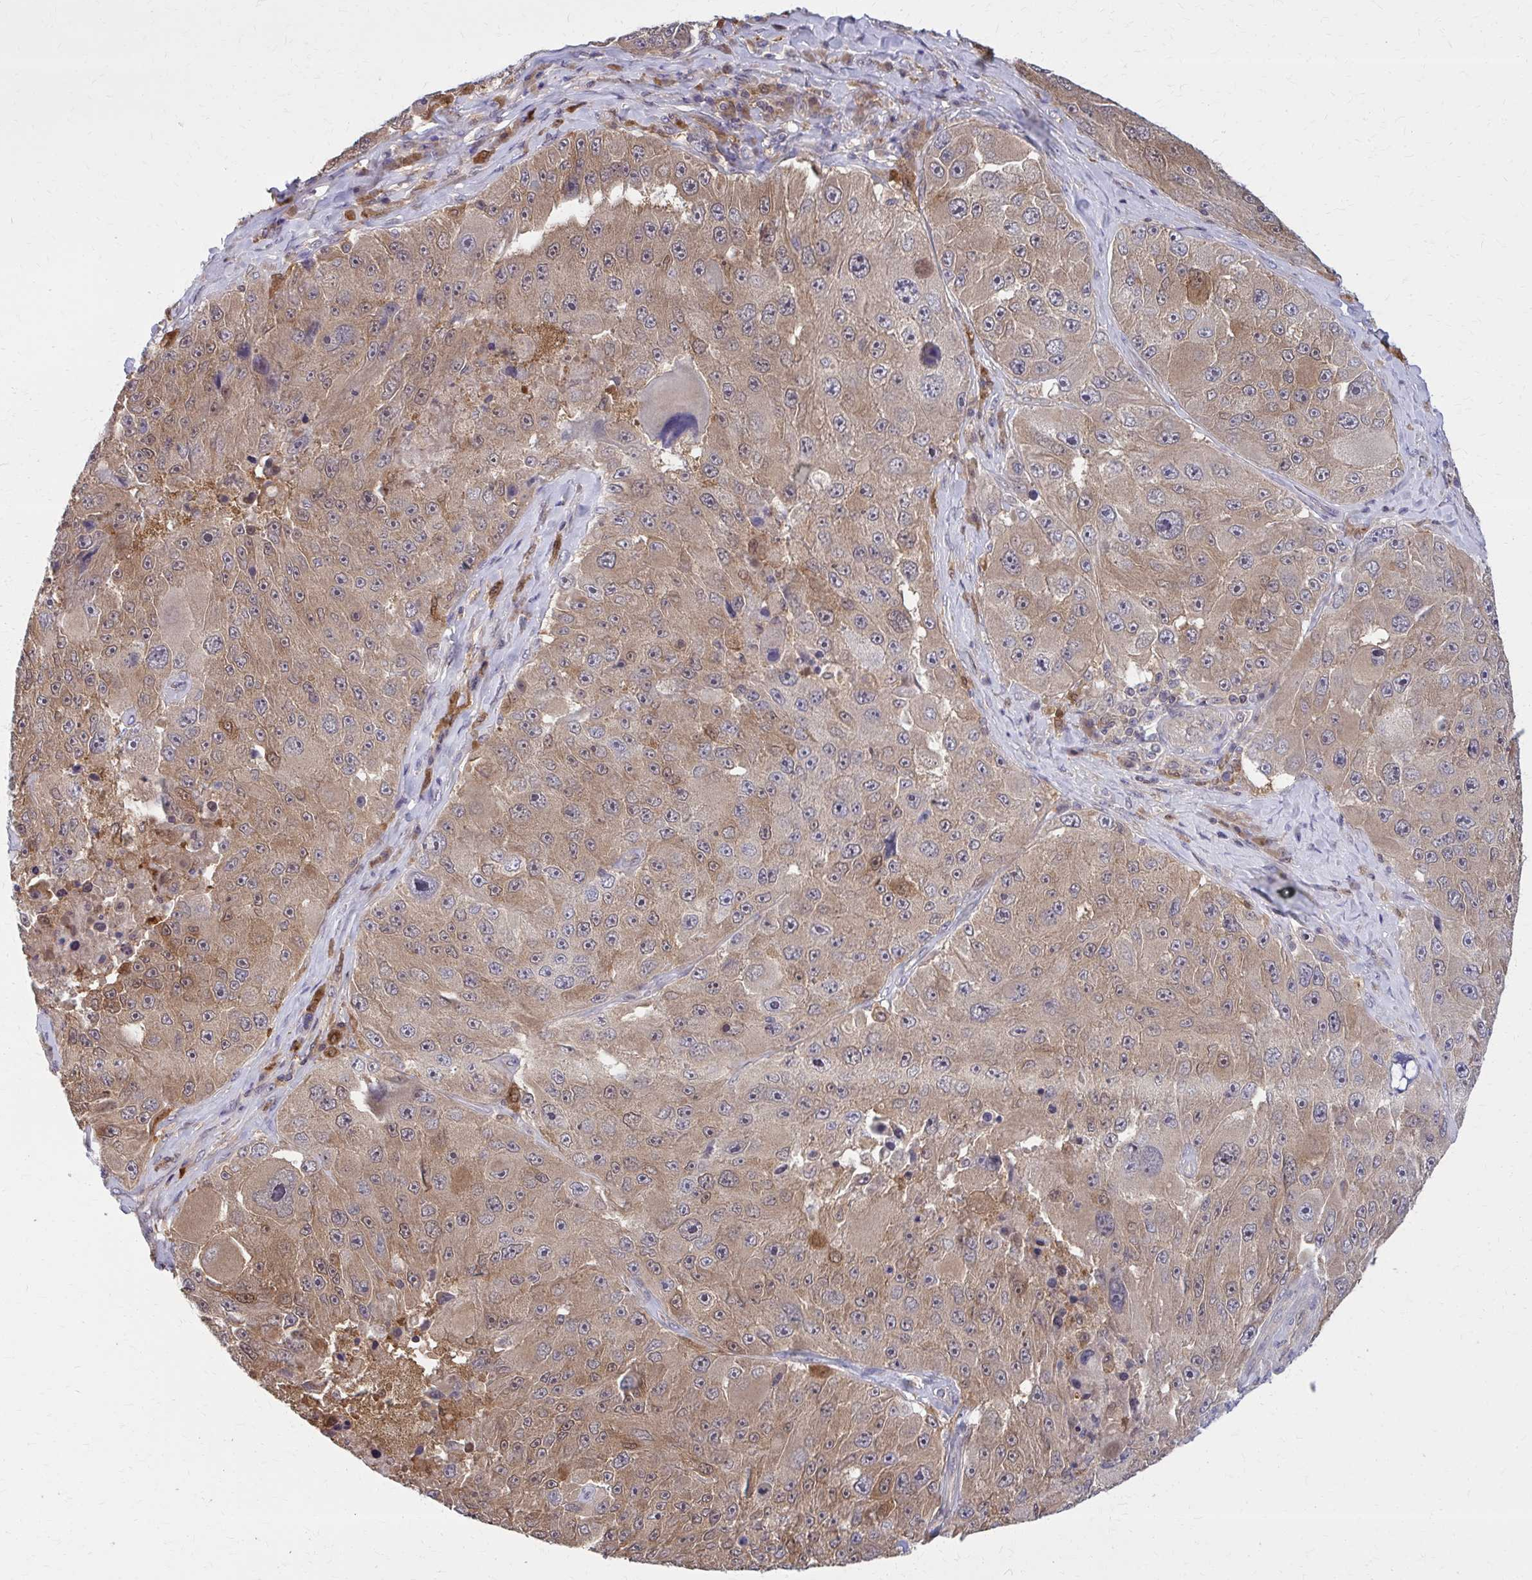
{"staining": {"intensity": "moderate", "quantity": ">75%", "location": "cytoplasmic/membranous"}, "tissue": "melanoma", "cell_type": "Tumor cells", "image_type": "cancer", "snomed": [{"axis": "morphology", "description": "Malignant melanoma, Metastatic site"}, {"axis": "topography", "description": "Lymph node"}], "caption": "DAB immunohistochemical staining of human melanoma exhibits moderate cytoplasmic/membranous protein staining in approximately >75% of tumor cells.", "gene": "DBI", "patient": {"sex": "male", "age": 62}}